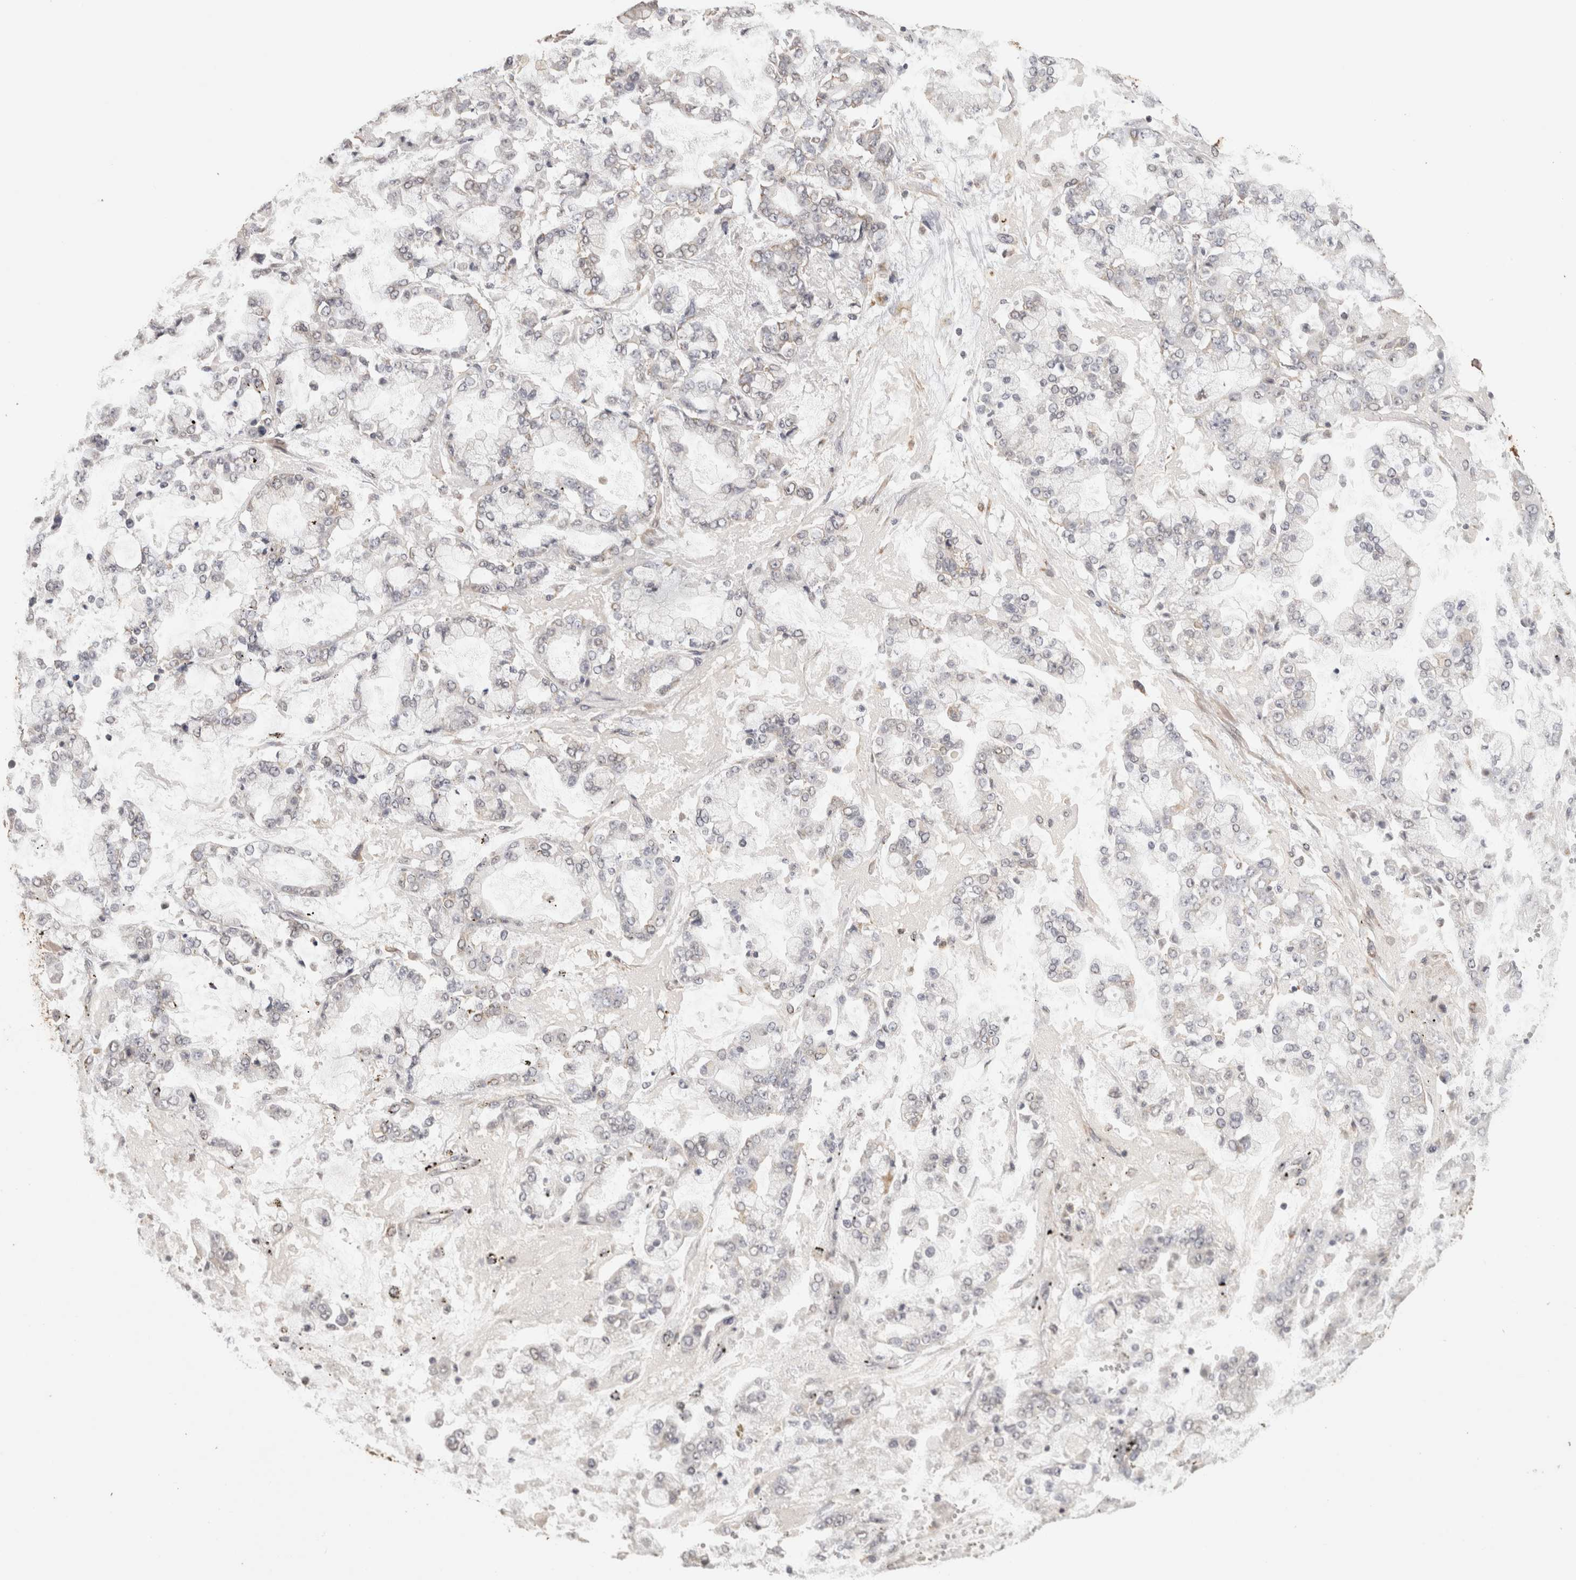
{"staining": {"intensity": "negative", "quantity": "none", "location": "none"}, "tissue": "stomach cancer", "cell_type": "Tumor cells", "image_type": "cancer", "snomed": [{"axis": "morphology", "description": "Adenocarcinoma, NOS"}, {"axis": "topography", "description": "Stomach"}], "caption": "Human adenocarcinoma (stomach) stained for a protein using IHC displays no staining in tumor cells.", "gene": "BNIP3L", "patient": {"sex": "male", "age": 76}}